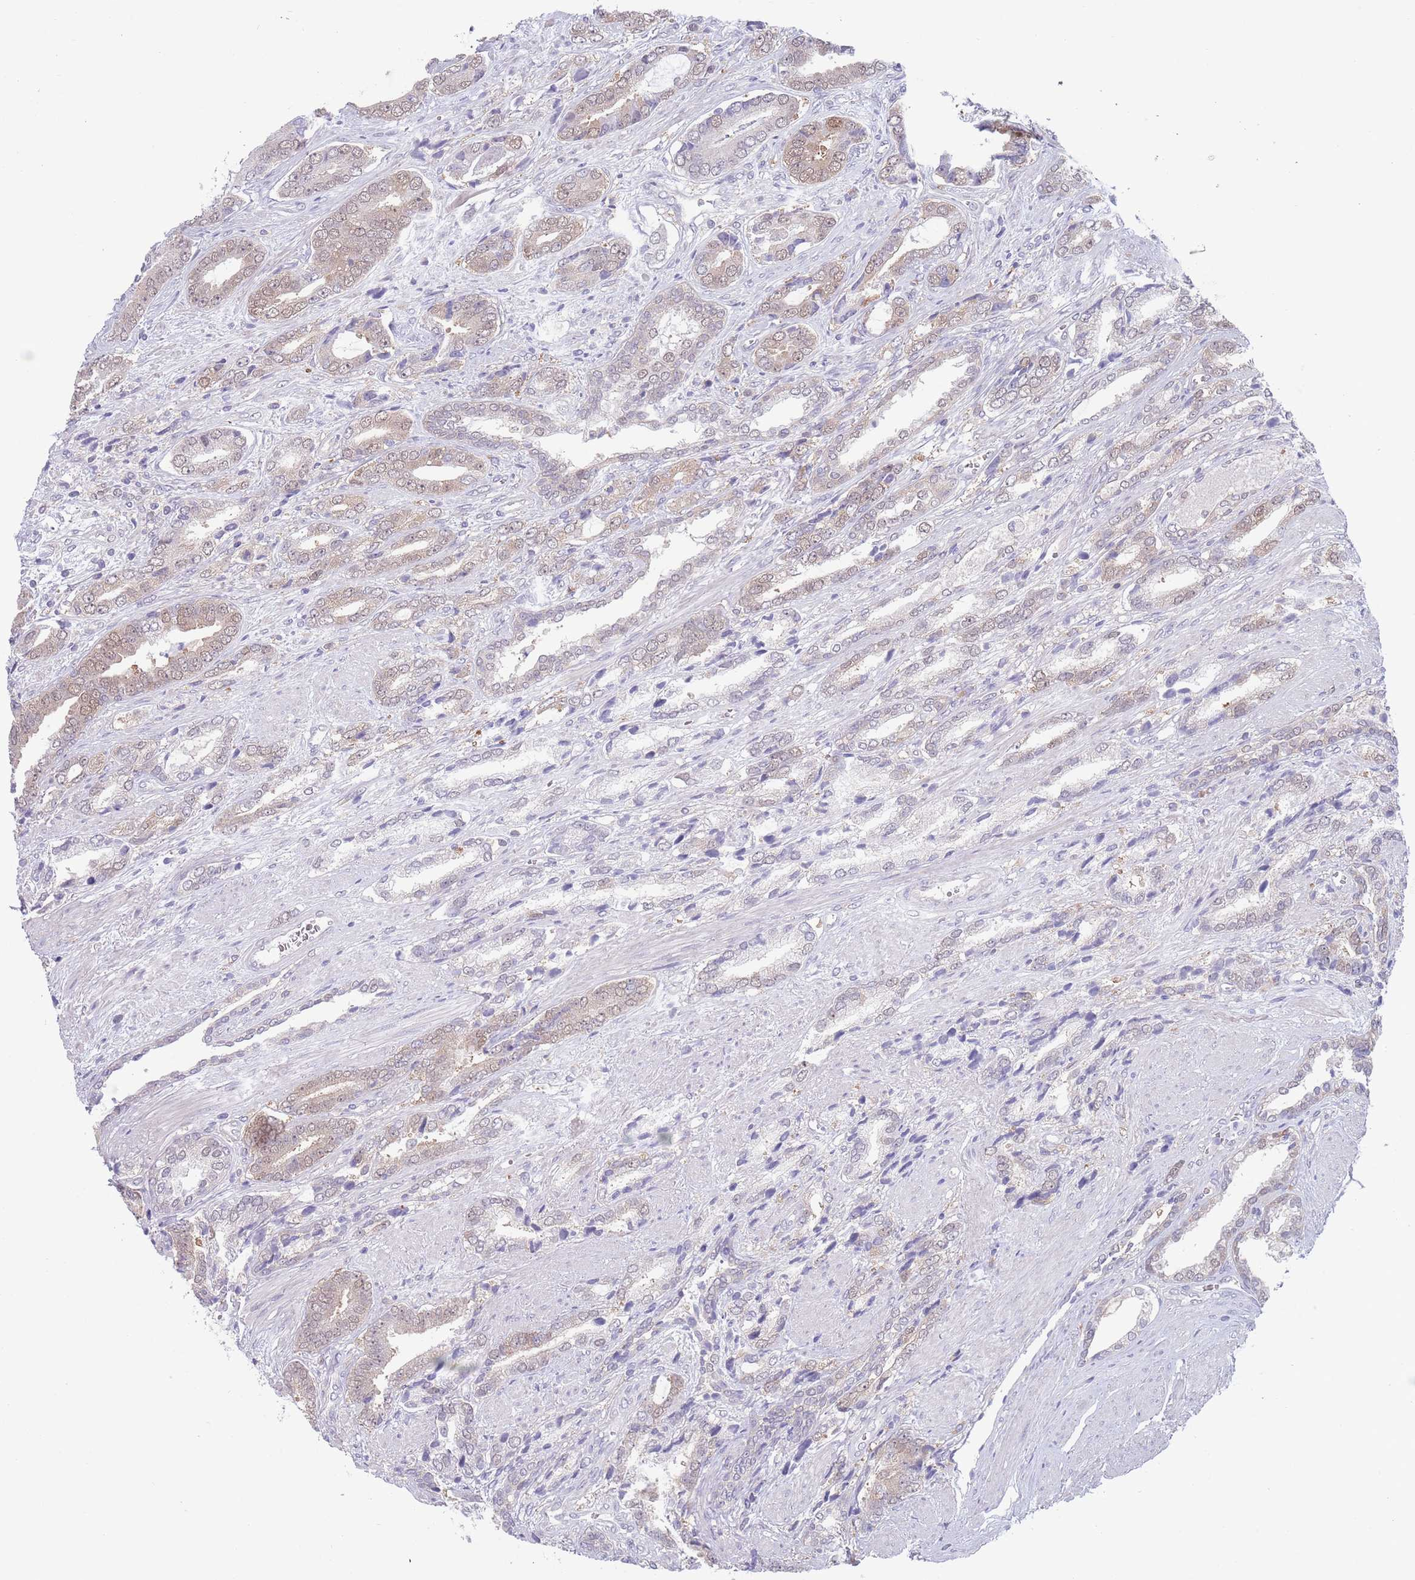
{"staining": {"intensity": "weak", "quantity": "25%-75%", "location": "cytoplasmic/membranous,nuclear"}, "tissue": "prostate cancer", "cell_type": "Tumor cells", "image_type": "cancer", "snomed": [{"axis": "morphology", "description": "Adenocarcinoma, NOS"}, {"axis": "topography", "description": "Prostate and seminal vesicle, NOS"}], "caption": "Immunohistochemistry staining of prostate adenocarcinoma, which reveals low levels of weak cytoplasmic/membranous and nuclear staining in about 25%-75% of tumor cells indicating weak cytoplasmic/membranous and nuclear protein positivity. The staining was performed using DAB (3,3'-diaminobenzidine) (brown) for protein detection and nuclei were counterstained in hematoxylin (blue).", "gene": "CLNS1A", "patient": {"sex": "male", "age": 76}}